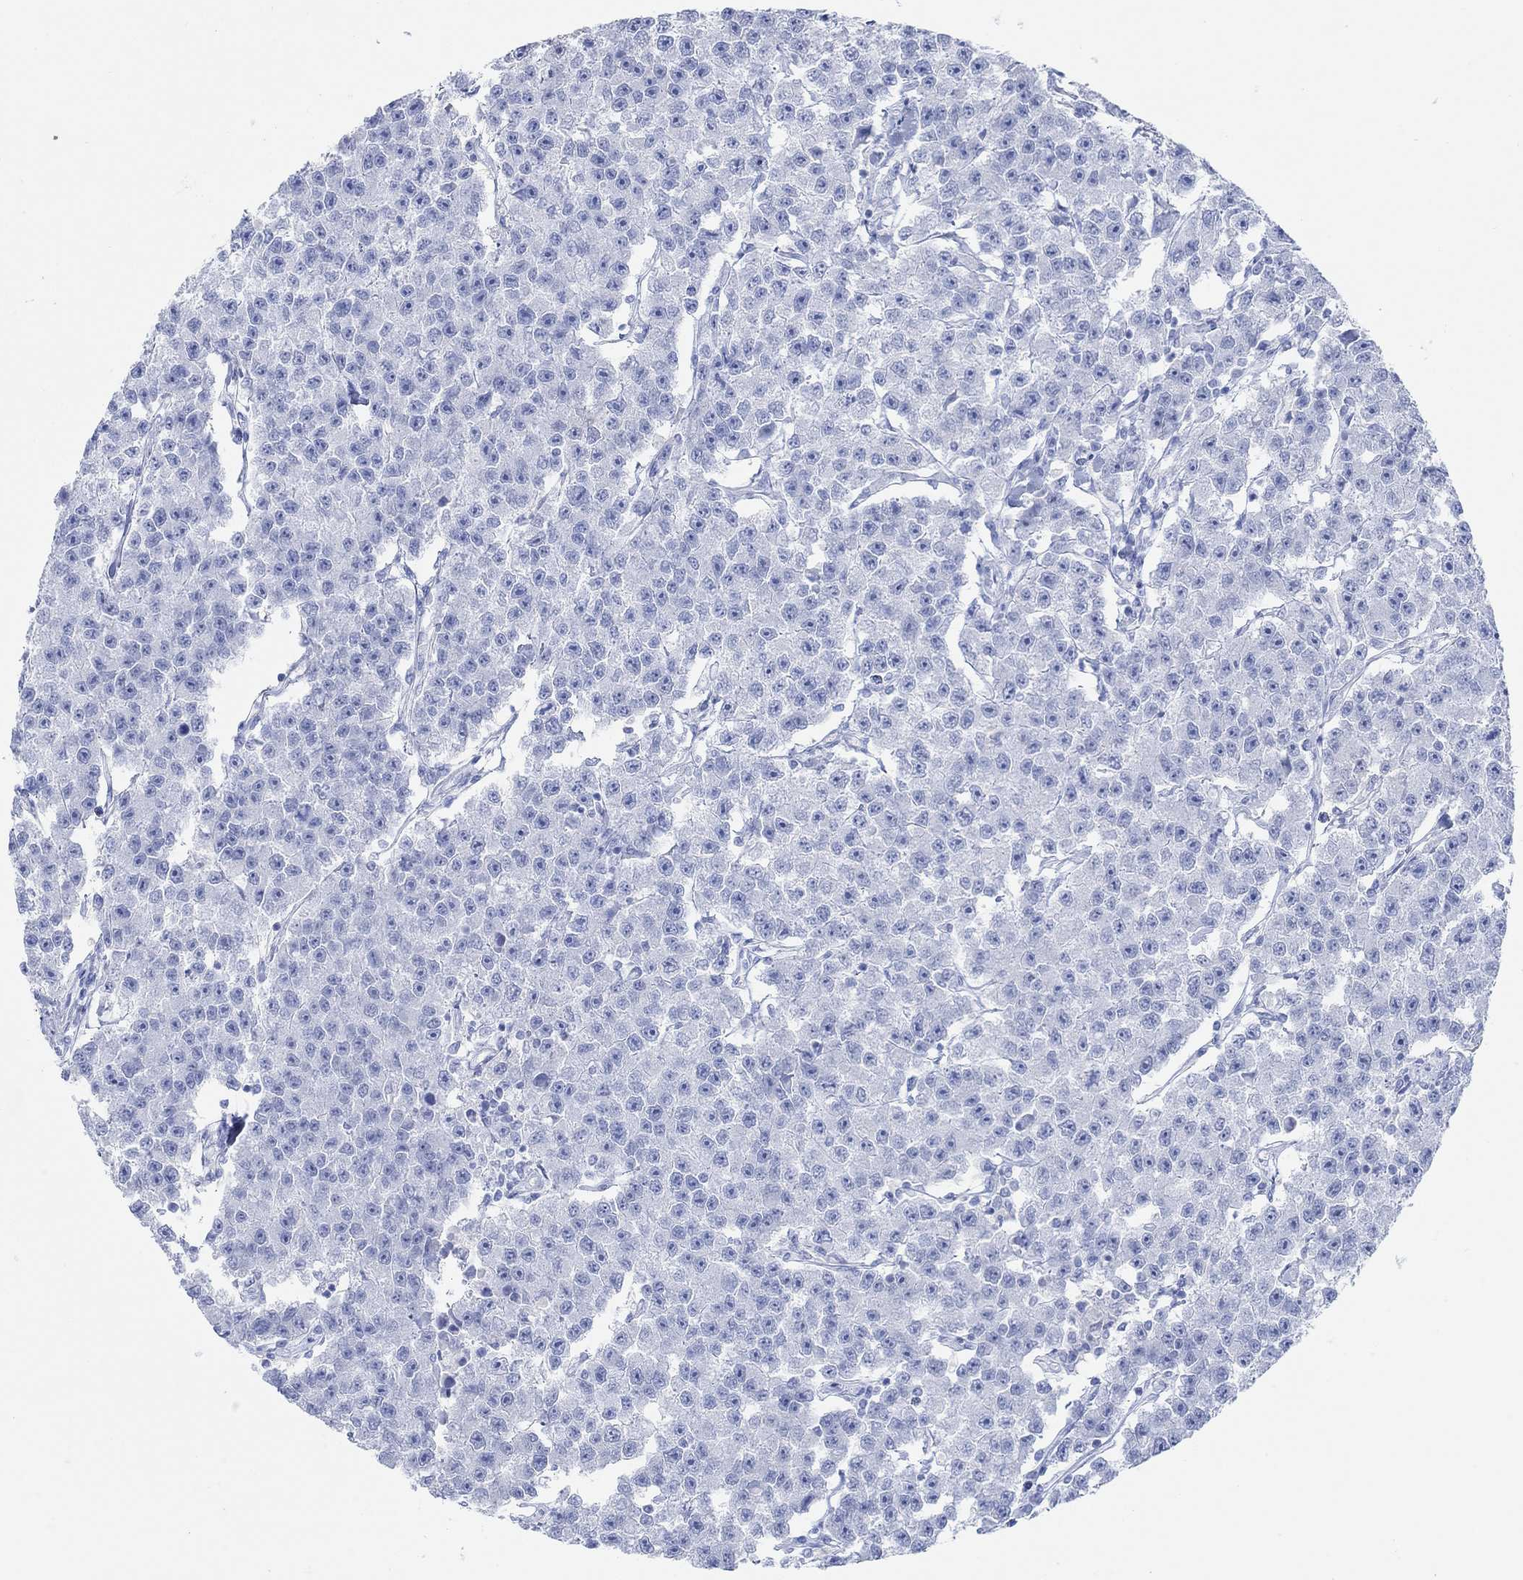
{"staining": {"intensity": "negative", "quantity": "none", "location": "none"}, "tissue": "testis cancer", "cell_type": "Tumor cells", "image_type": "cancer", "snomed": [{"axis": "morphology", "description": "Seminoma, NOS"}, {"axis": "topography", "description": "Testis"}], "caption": "This is an immunohistochemistry micrograph of human testis cancer (seminoma). There is no positivity in tumor cells.", "gene": "AK8", "patient": {"sex": "male", "age": 59}}